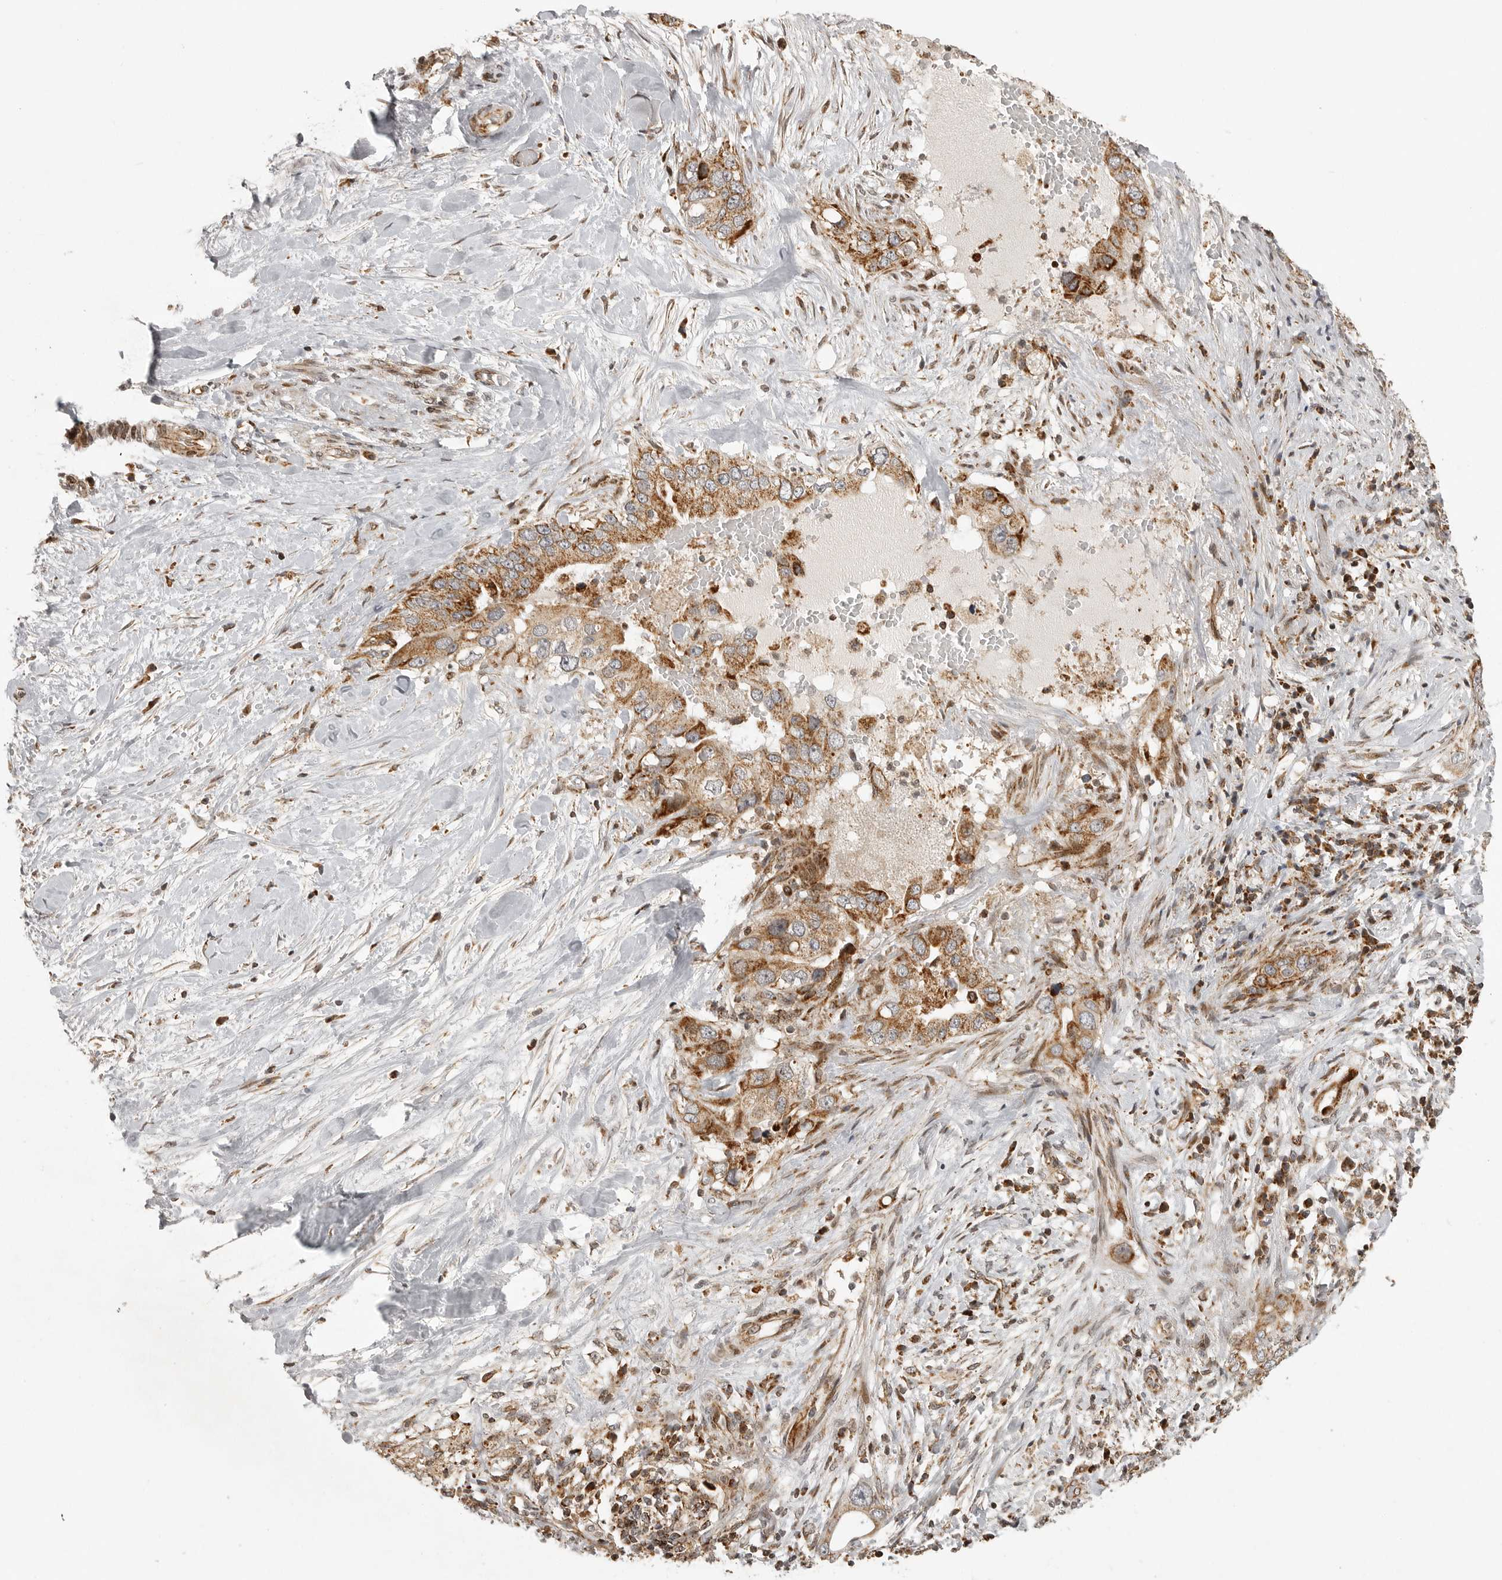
{"staining": {"intensity": "moderate", "quantity": ">75%", "location": "cytoplasmic/membranous"}, "tissue": "pancreatic cancer", "cell_type": "Tumor cells", "image_type": "cancer", "snomed": [{"axis": "morphology", "description": "Inflammation, NOS"}, {"axis": "morphology", "description": "Adenocarcinoma, NOS"}, {"axis": "topography", "description": "Pancreas"}], "caption": "High-magnification brightfield microscopy of pancreatic adenocarcinoma stained with DAB (brown) and counterstained with hematoxylin (blue). tumor cells exhibit moderate cytoplasmic/membranous staining is present in approximately>75% of cells. Using DAB (3,3'-diaminobenzidine) (brown) and hematoxylin (blue) stains, captured at high magnification using brightfield microscopy.", "gene": "NARS2", "patient": {"sex": "female", "age": 56}}